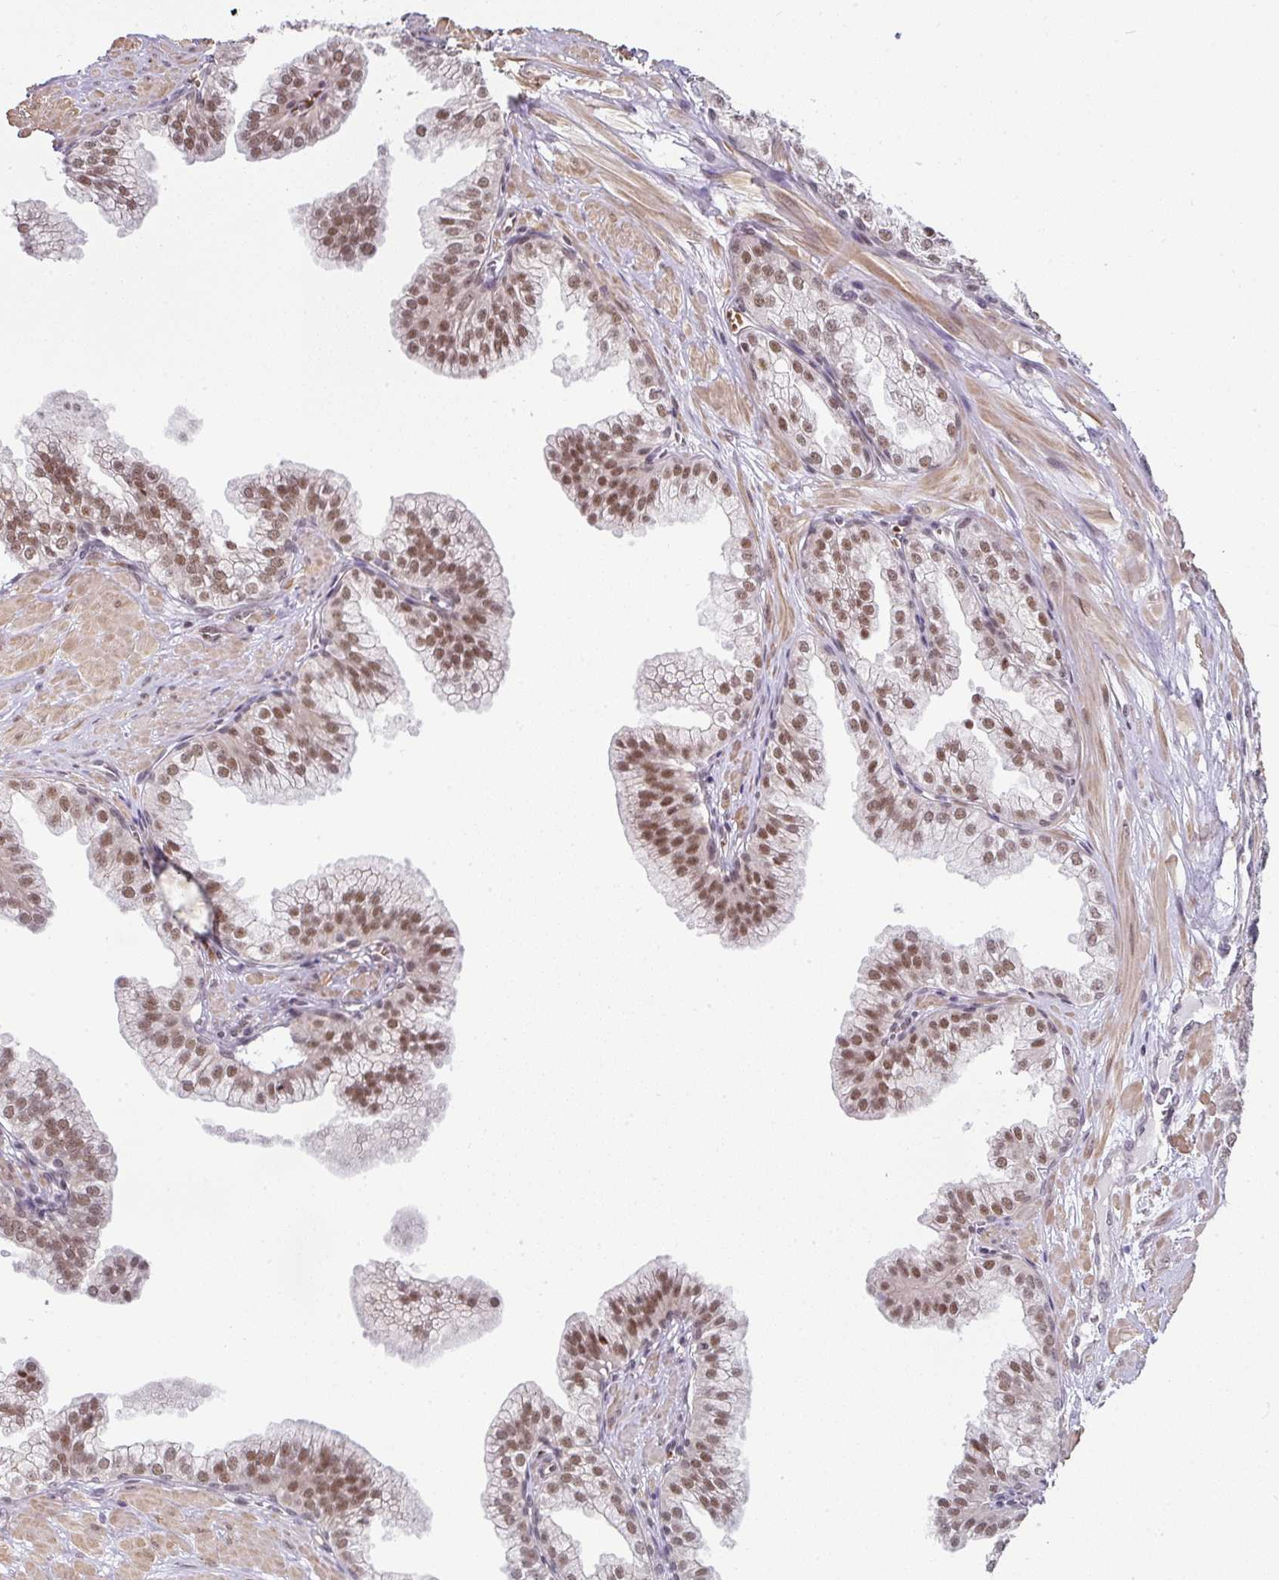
{"staining": {"intensity": "moderate", "quantity": ">75%", "location": "nuclear"}, "tissue": "prostate", "cell_type": "Glandular cells", "image_type": "normal", "snomed": [{"axis": "morphology", "description": "Normal tissue, NOS"}, {"axis": "topography", "description": "Prostate"}, {"axis": "topography", "description": "Peripheral nerve tissue"}], "caption": "Immunohistochemical staining of unremarkable prostate exhibits moderate nuclear protein expression in approximately >75% of glandular cells.", "gene": "NCOA5", "patient": {"sex": "male", "age": 55}}